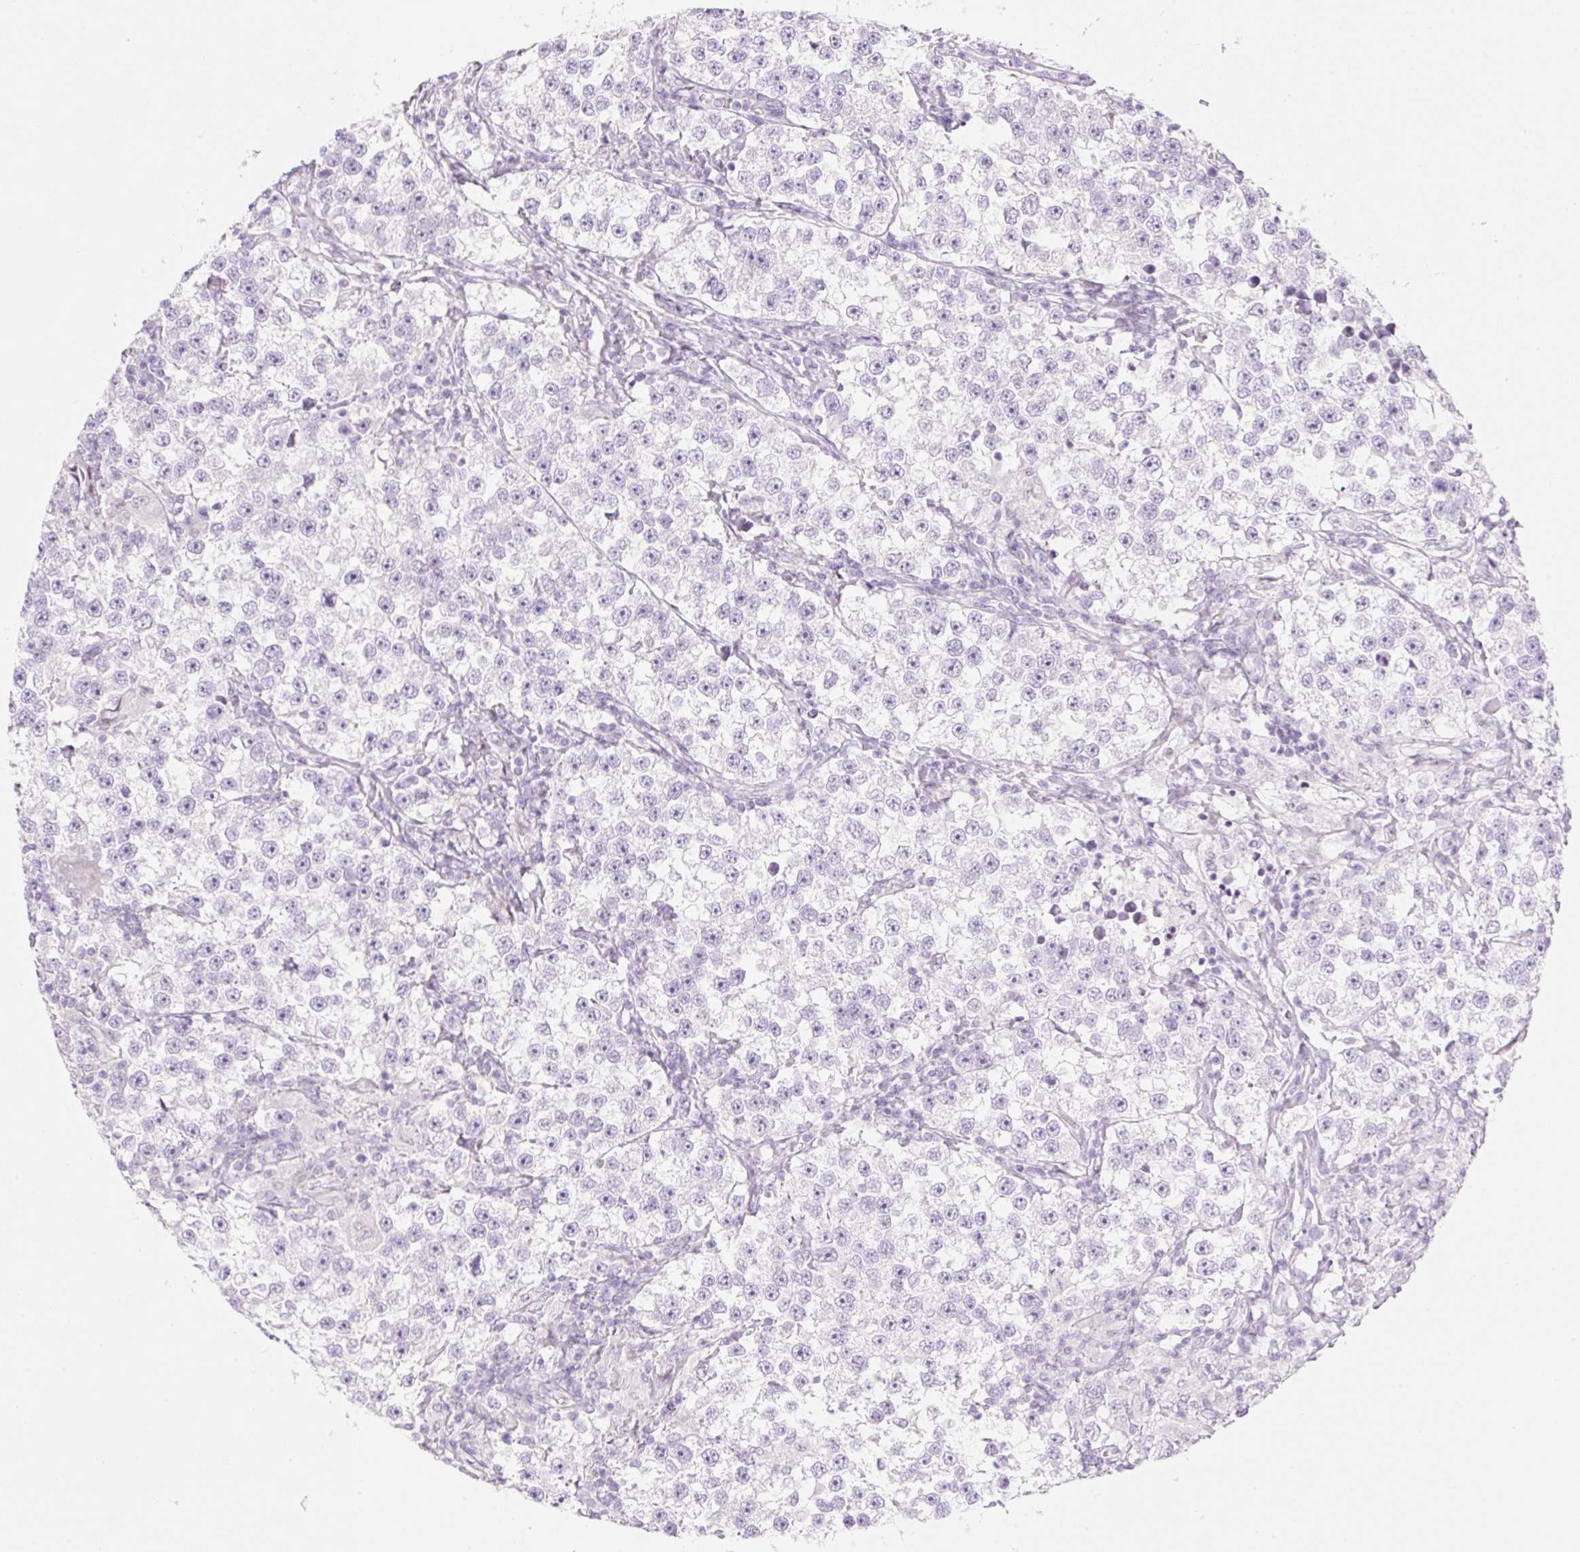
{"staining": {"intensity": "negative", "quantity": "none", "location": "none"}, "tissue": "testis cancer", "cell_type": "Tumor cells", "image_type": "cancer", "snomed": [{"axis": "morphology", "description": "Seminoma, NOS"}, {"axis": "topography", "description": "Testis"}], "caption": "Immunohistochemical staining of seminoma (testis) reveals no significant expression in tumor cells.", "gene": "SP140L", "patient": {"sex": "male", "age": 46}}